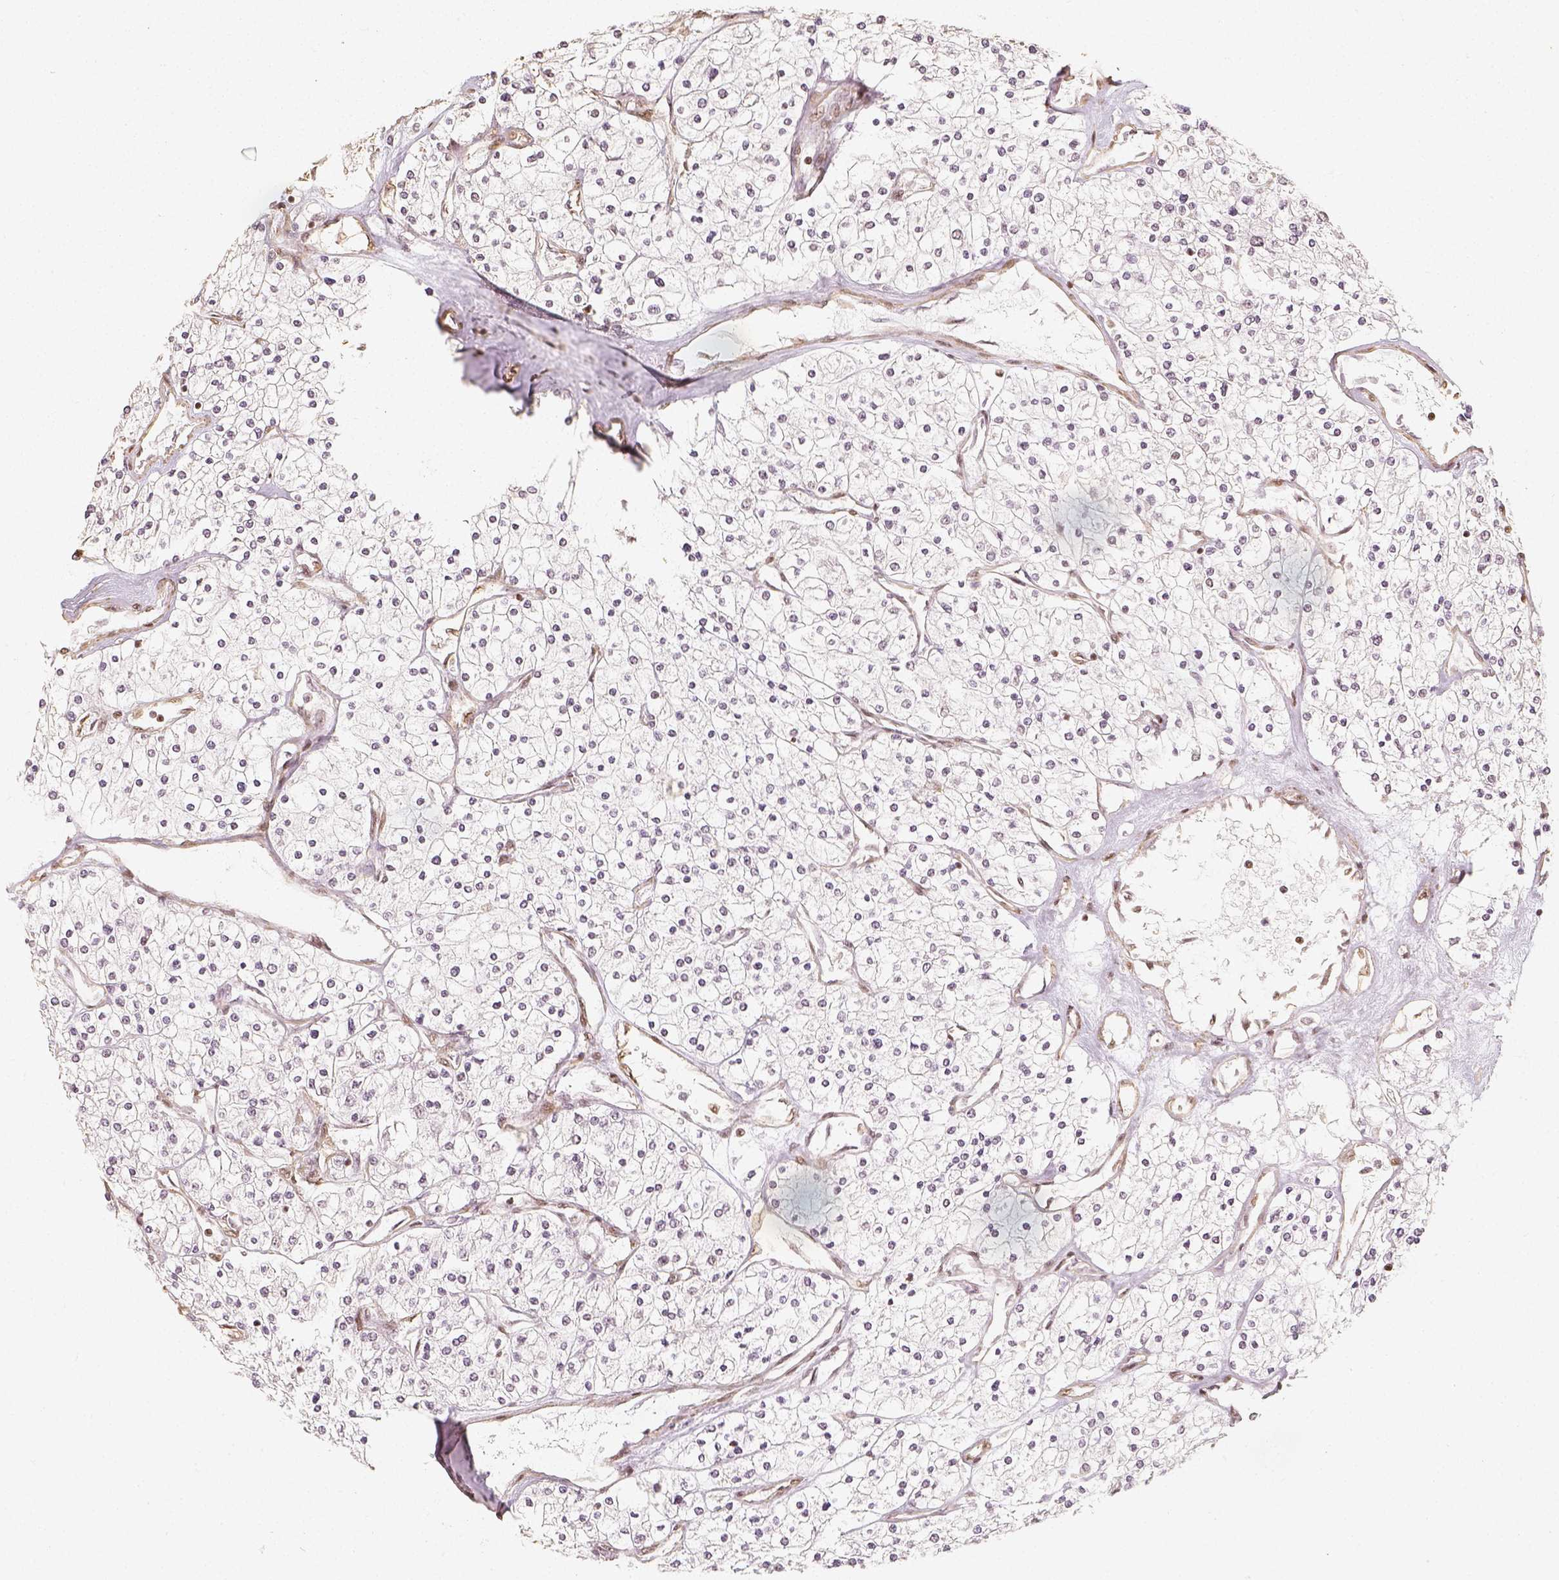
{"staining": {"intensity": "negative", "quantity": "none", "location": "none"}, "tissue": "renal cancer", "cell_type": "Tumor cells", "image_type": "cancer", "snomed": [{"axis": "morphology", "description": "Adenocarcinoma, NOS"}, {"axis": "topography", "description": "Kidney"}], "caption": "Protein analysis of adenocarcinoma (renal) demonstrates no significant expression in tumor cells.", "gene": "HDAC1", "patient": {"sex": "male", "age": 80}}